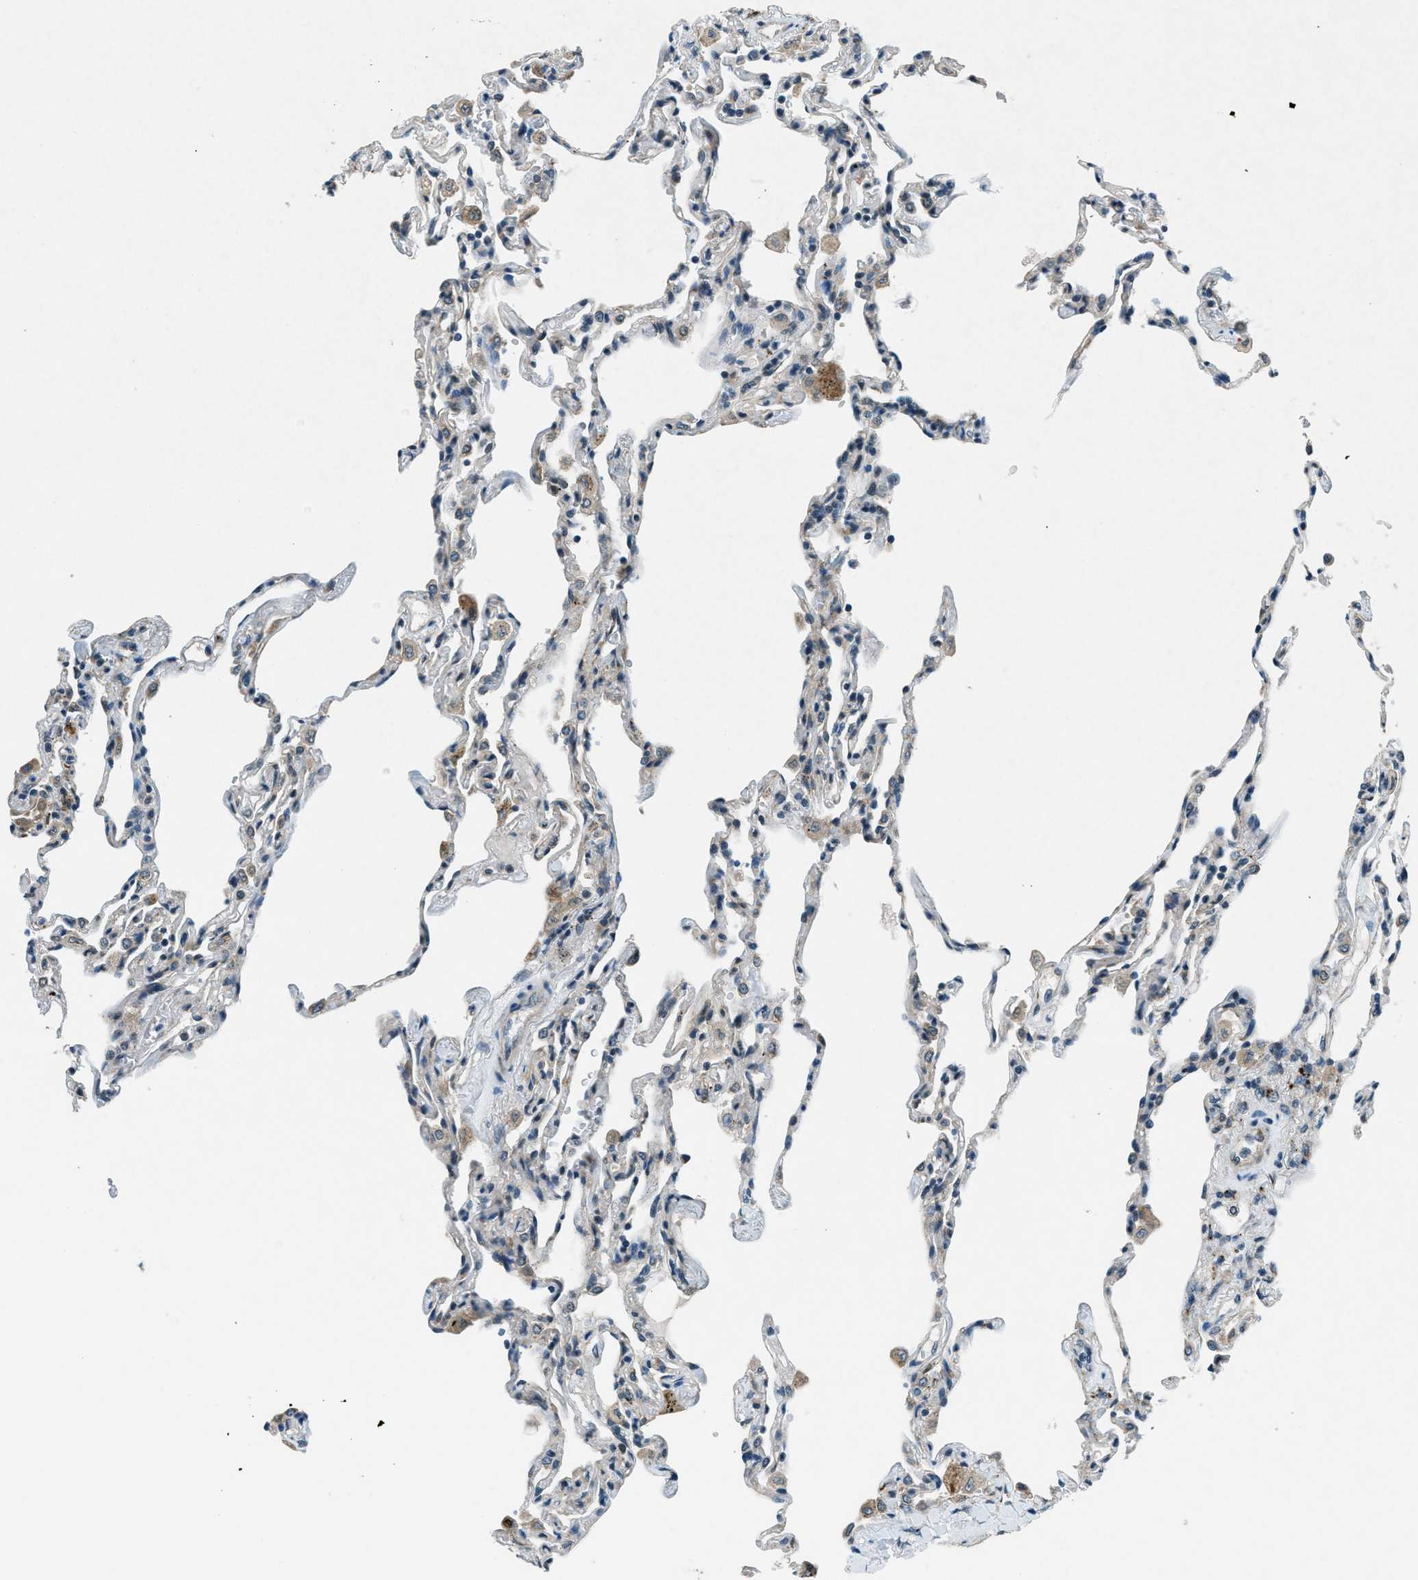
{"staining": {"intensity": "negative", "quantity": "none", "location": "none"}, "tissue": "lung", "cell_type": "Alveolar cells", "image_type": "normal", "snomed": [{"axis": "morphology", "description": "Normal tissue, NOS"}, {"axis": "topography", "description": "Lung"}], "caption": "An immunohistochemistry micrograph of benign lung is shown. There is no staining in alveolar cells of lung.", "gene": "GINM1", "patient": {"sex": "male", "age": 59}}